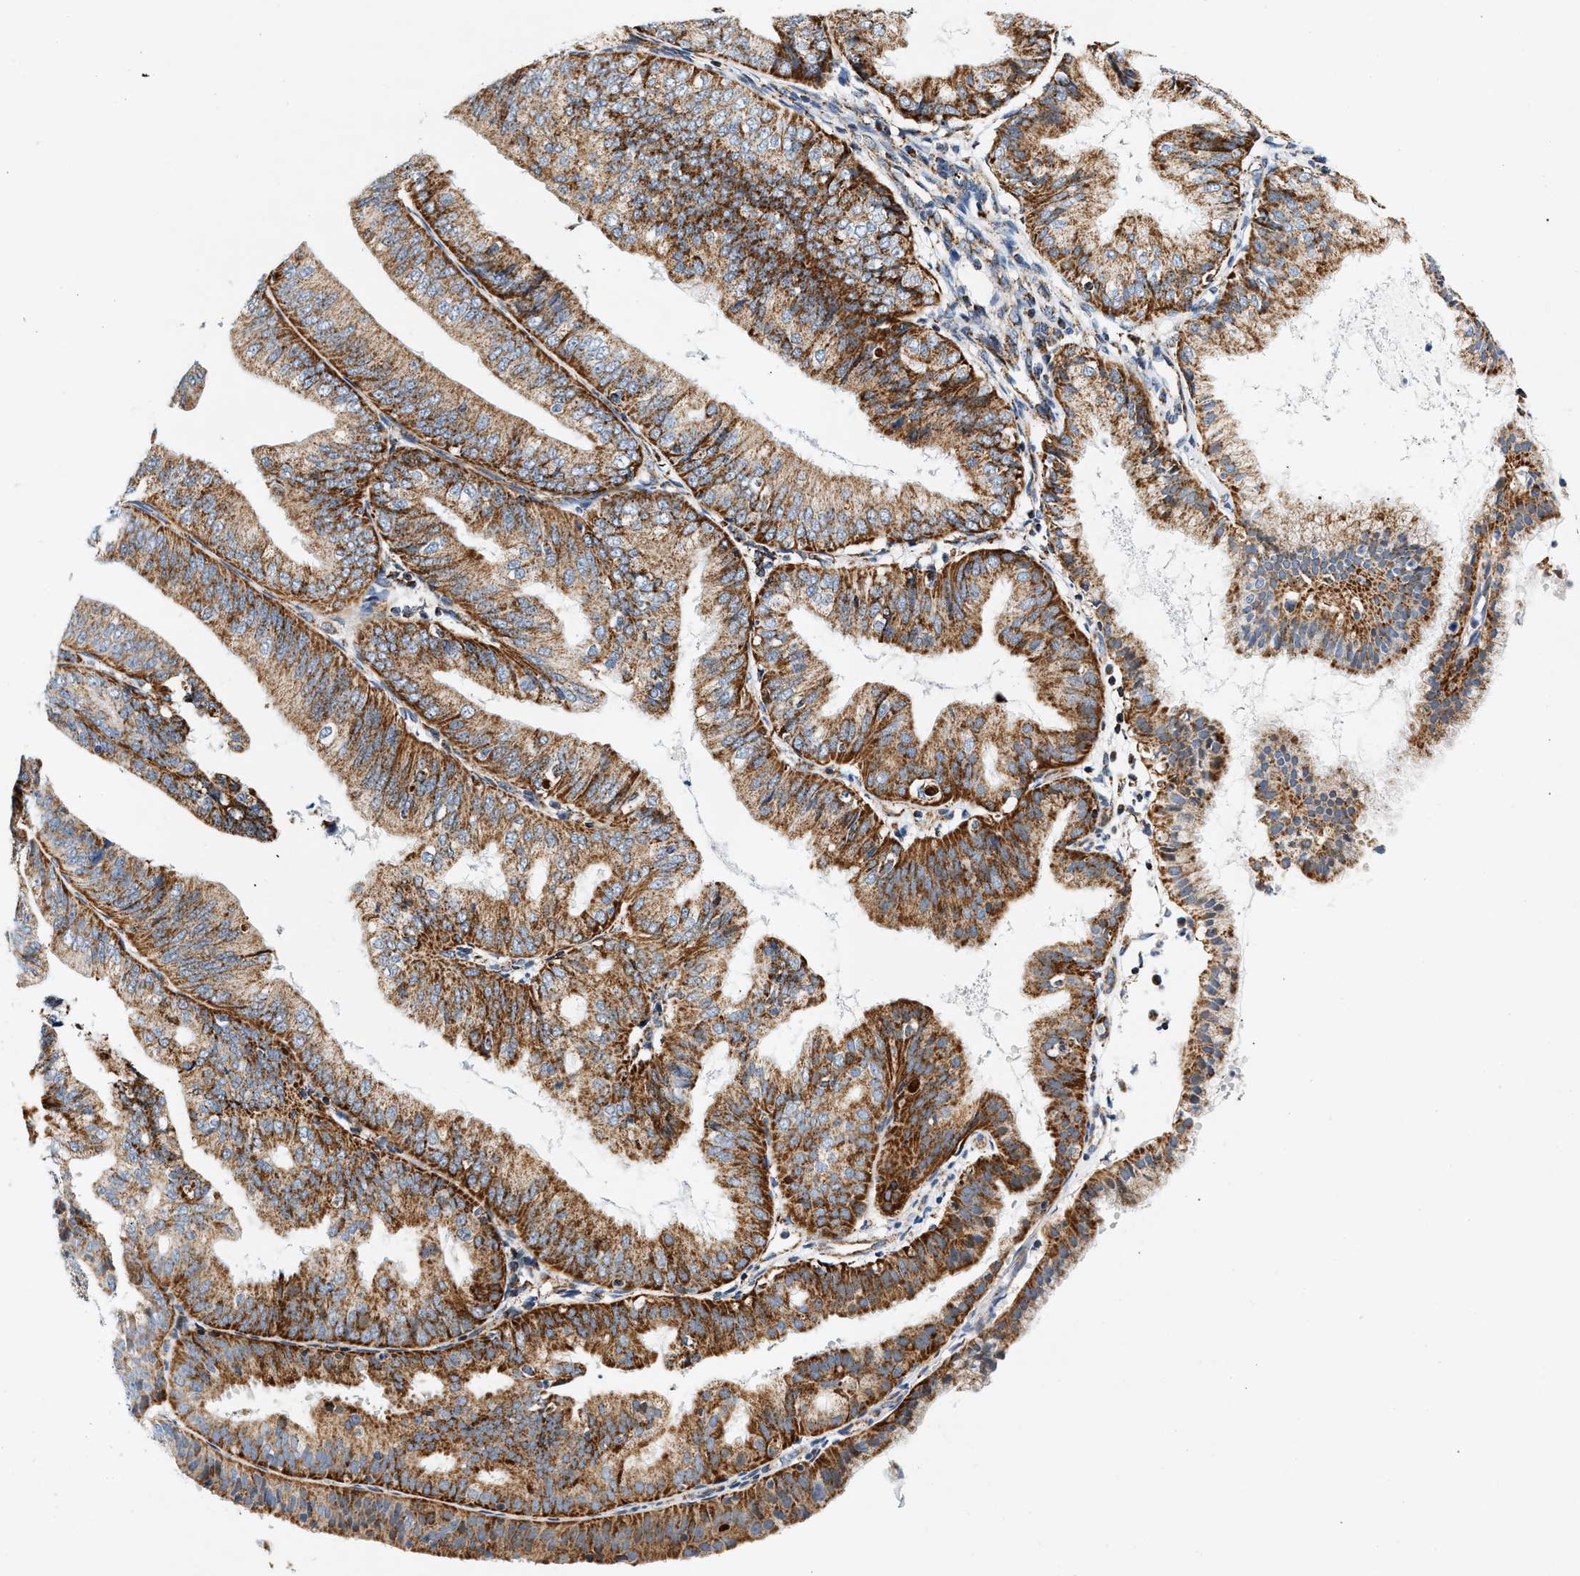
{"staining": {"intensity": "moderate", "quantity": ">75%", "location": "cytoplasmic/membranous"}, "tissue": "endometrial cancer", "cell_type": "Tumor cells", "image_type": "cancer", "snomed": [{"axis": "morphology", "description": "Adenocarcinoma, NOS"}, {"axis": "topography", "description": "Endometrium"}], "caption": "The photomicrograph shows immunohistochemical staining of endometrial cancer (adenocarcinoma). There is moderate cytoplasmic/membranous expression is appreciated in about >75% of tumor cells. (DAB IHC with brightfield microscopy, high magnification).", "gene": "PDE1A", "patient": {"sex": "female", "age": 63}}